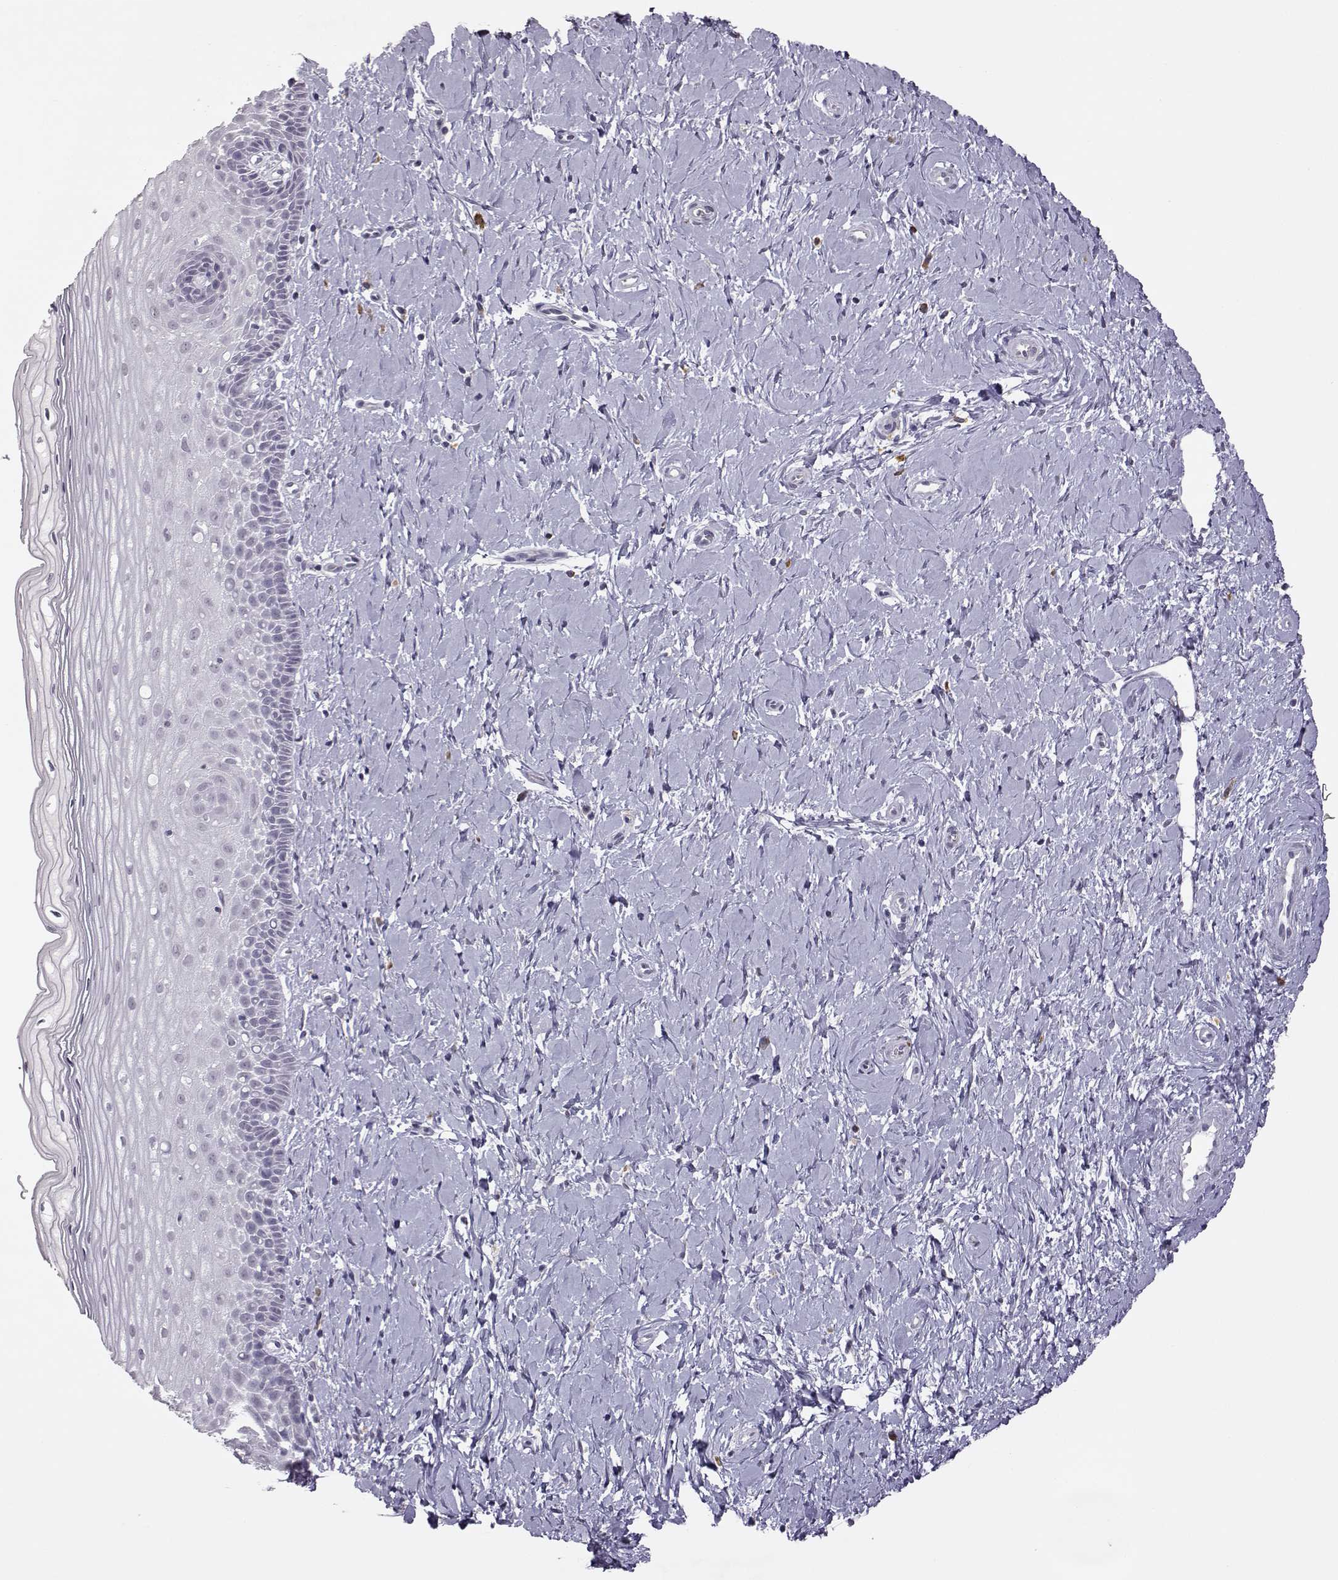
{"staining": {"intensity": "negative", "quantity": "none", "location": "none"}, "tissue": "cervix", "cell_type": "Glandular cells", "image_type": "normal", "snomed": [{"axis": "morphology", "description": "Normal tissue, NOS"}, {"axis": "topography", "description": "Cervix"}], "caption": "Immunohistochemistry (IHC) histopathology image of normal human cervix stained for a protein (brown), which shows no expression in glandular cells.", "gene": "VGF", "patient": {"sex": "female", "age": 37}}